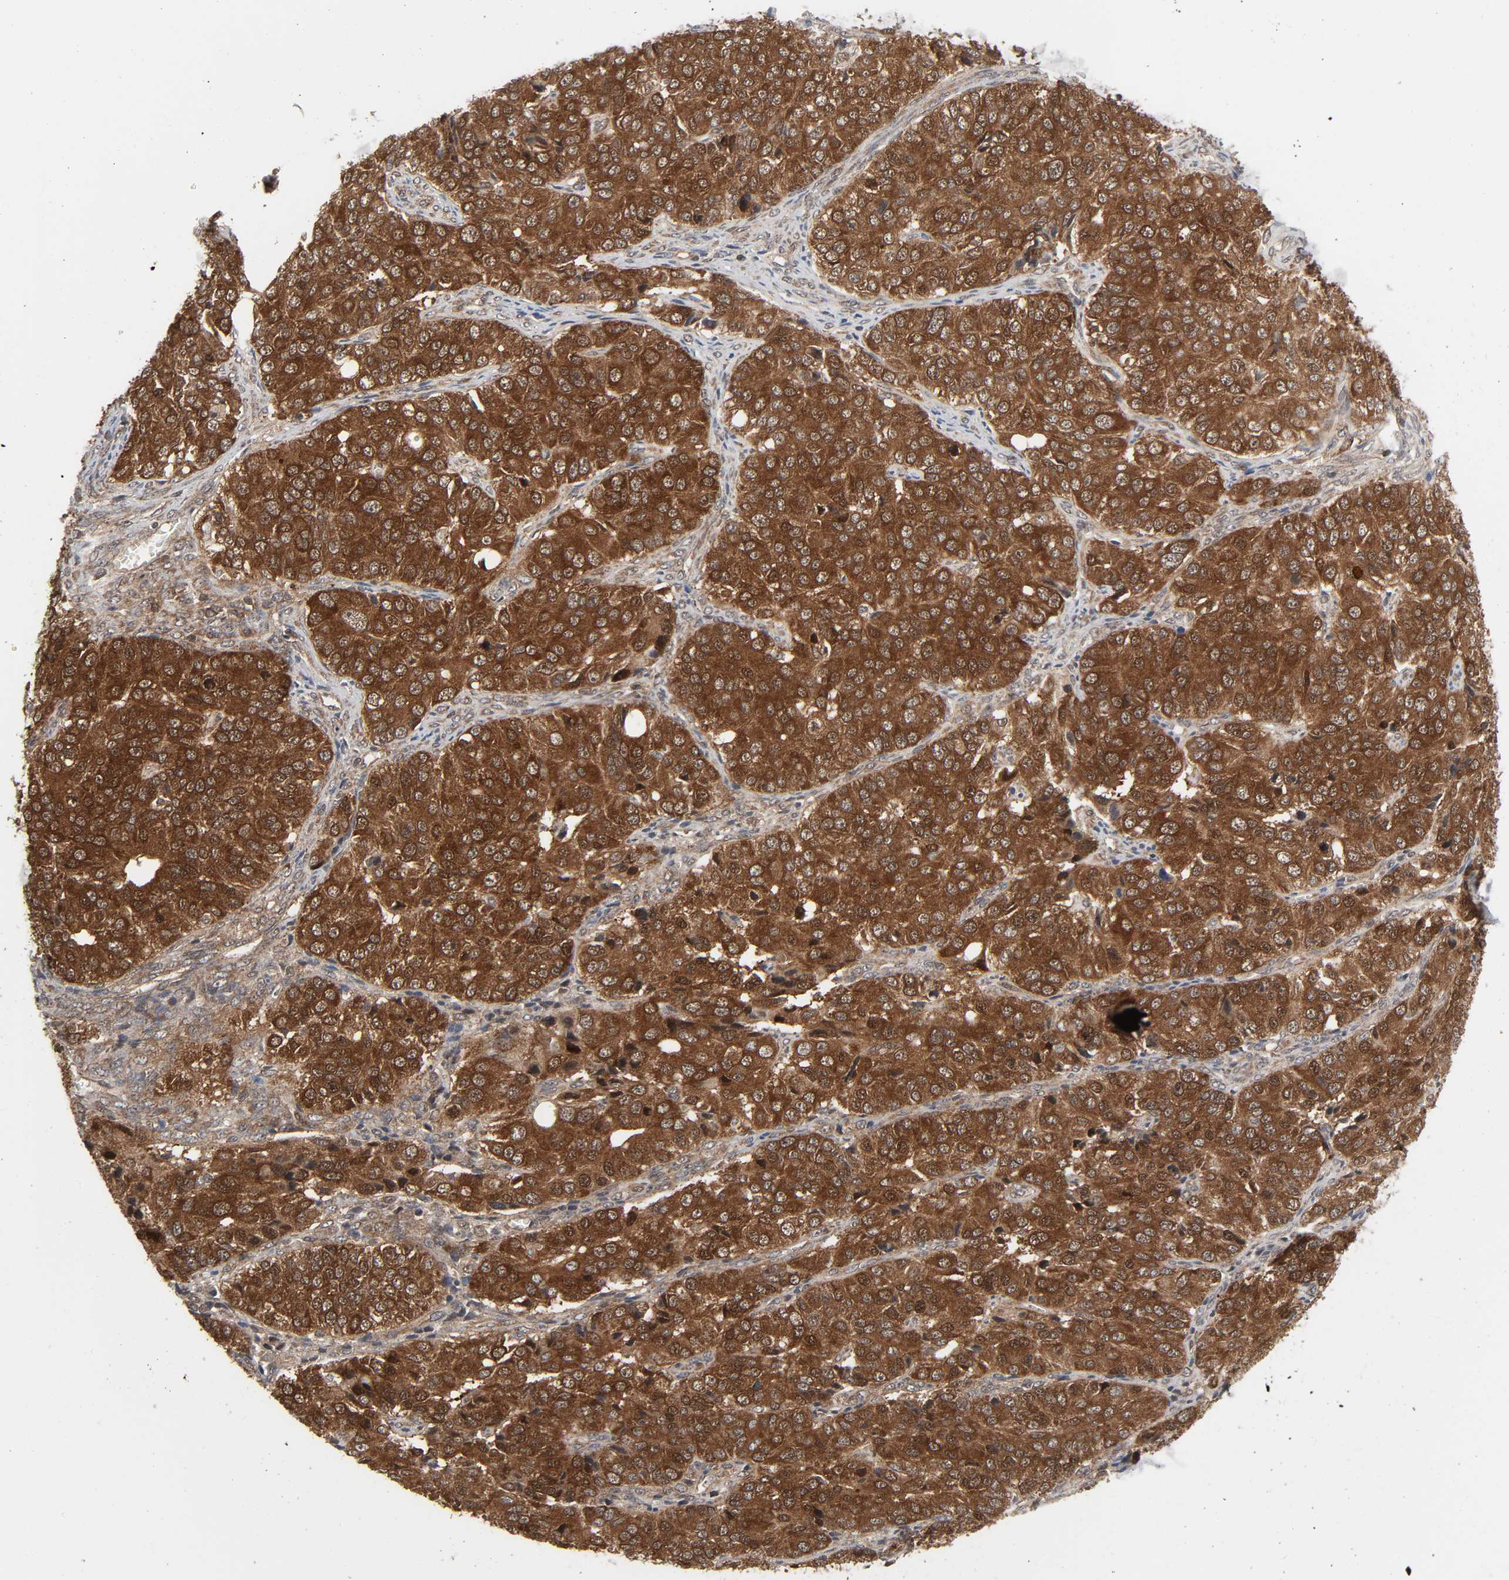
{"staining": {"intensity": "strong", "quantity": ">75%", "location": "cytoplasmic/membranous,nuclear"}, "tissue": "ovarian cancer", "cell_type": "Tumor cells", "image_type": "cancer", "snomed": [{"axis": "morphology", "description": "Carcinoma, endometroid"}, {"axis": "topography", "description": "Ovary"}], "caption": "Brown immunohistochemical staining in human ovarian cancer shows strong cytoplasmic/membranous and nuclear expression in about >75% of tumor cells.", "gene": "GSK3A", "patient": {"sex": "female", "age": 51}}